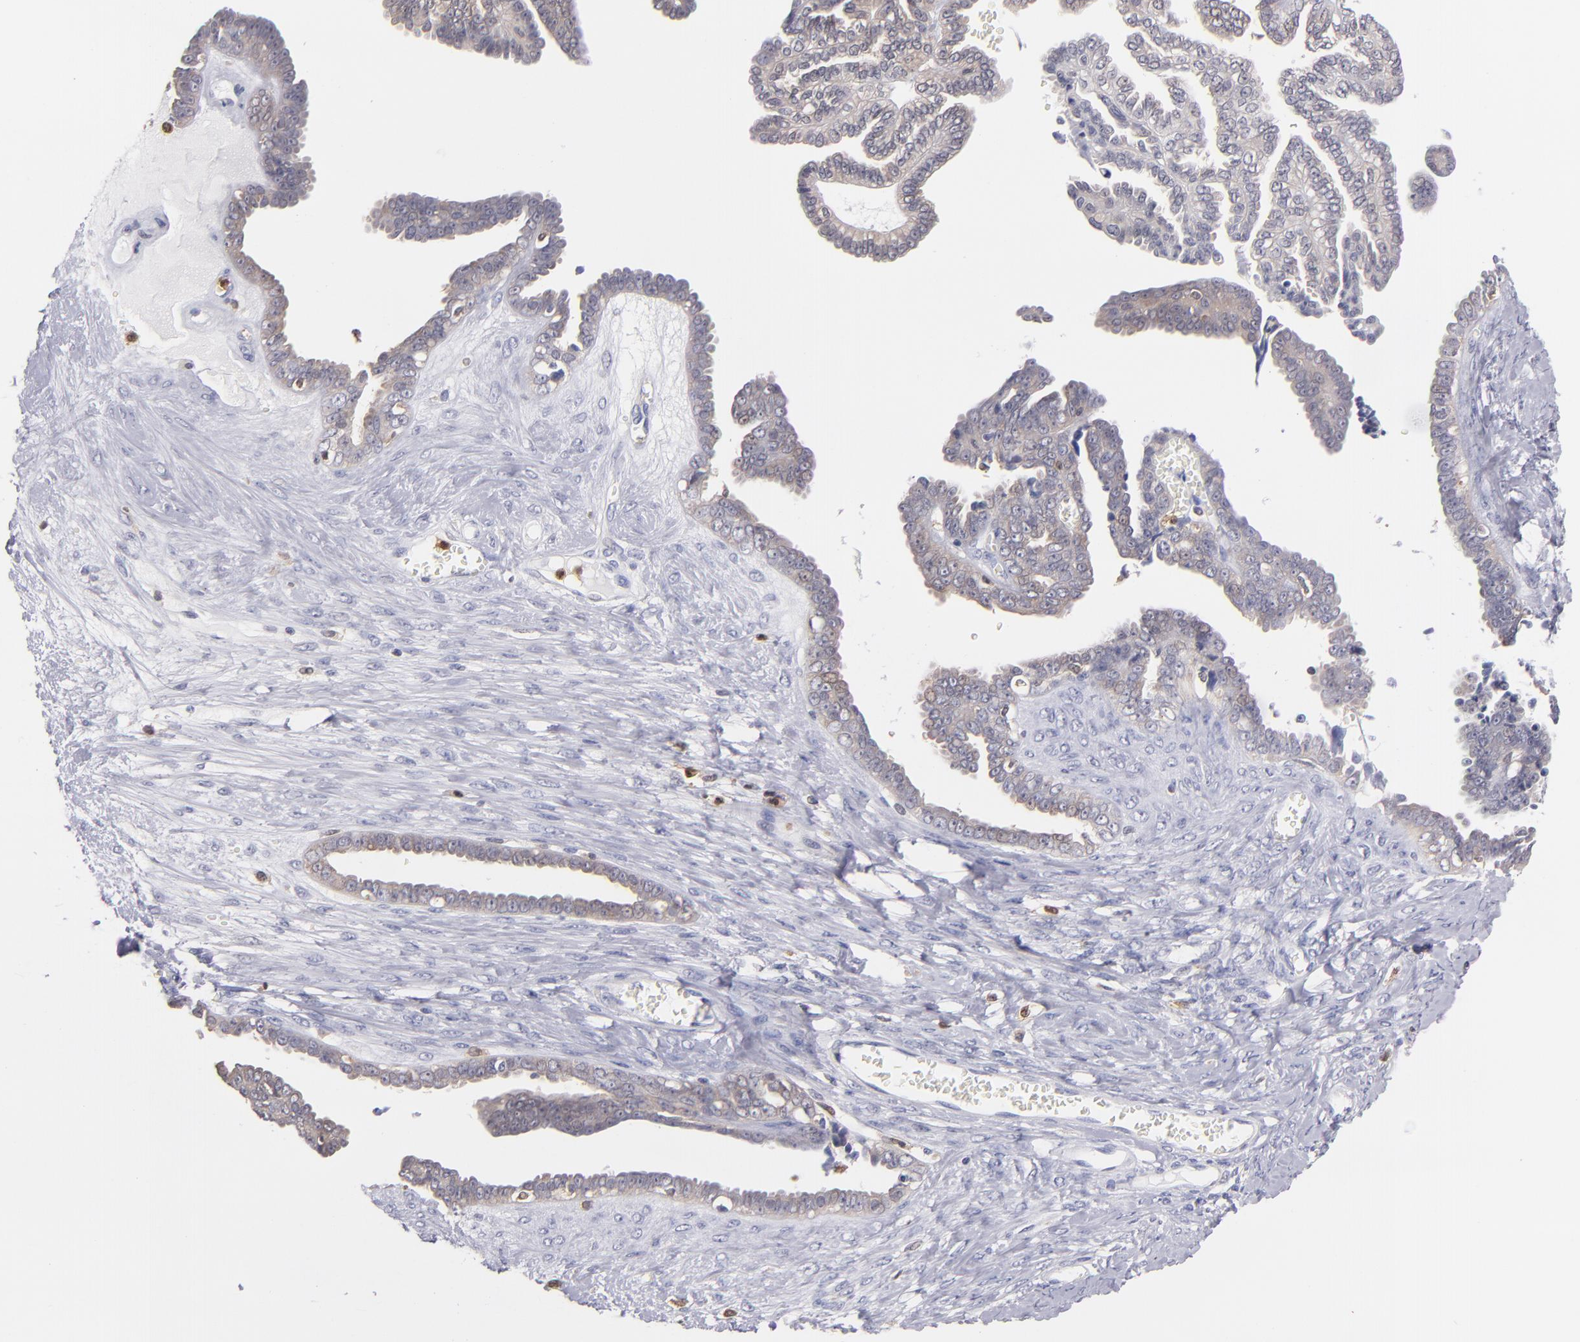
{"staining": {"intensity": "weak", "quantity": "25%-75%", "location": "cytoplasmic/membranous"}, "tissue": "ovarian cancer", "cell_type": "Tumor cells", "image_type": "cancer", "snomed": [{"axis": "morphology", "description": "Cystadenocarcinoma, serous, NOS"}, {"axis": "topography", "description": "Ovary"}], "caption": "Tumor cells reveal low levels of weak cytoplasmic/membranous positivity in approximately 25%-75% of cells in human ovarian cancer.", "gene": "PRKCD", "patient": {"sex": "female", "age": 71}}